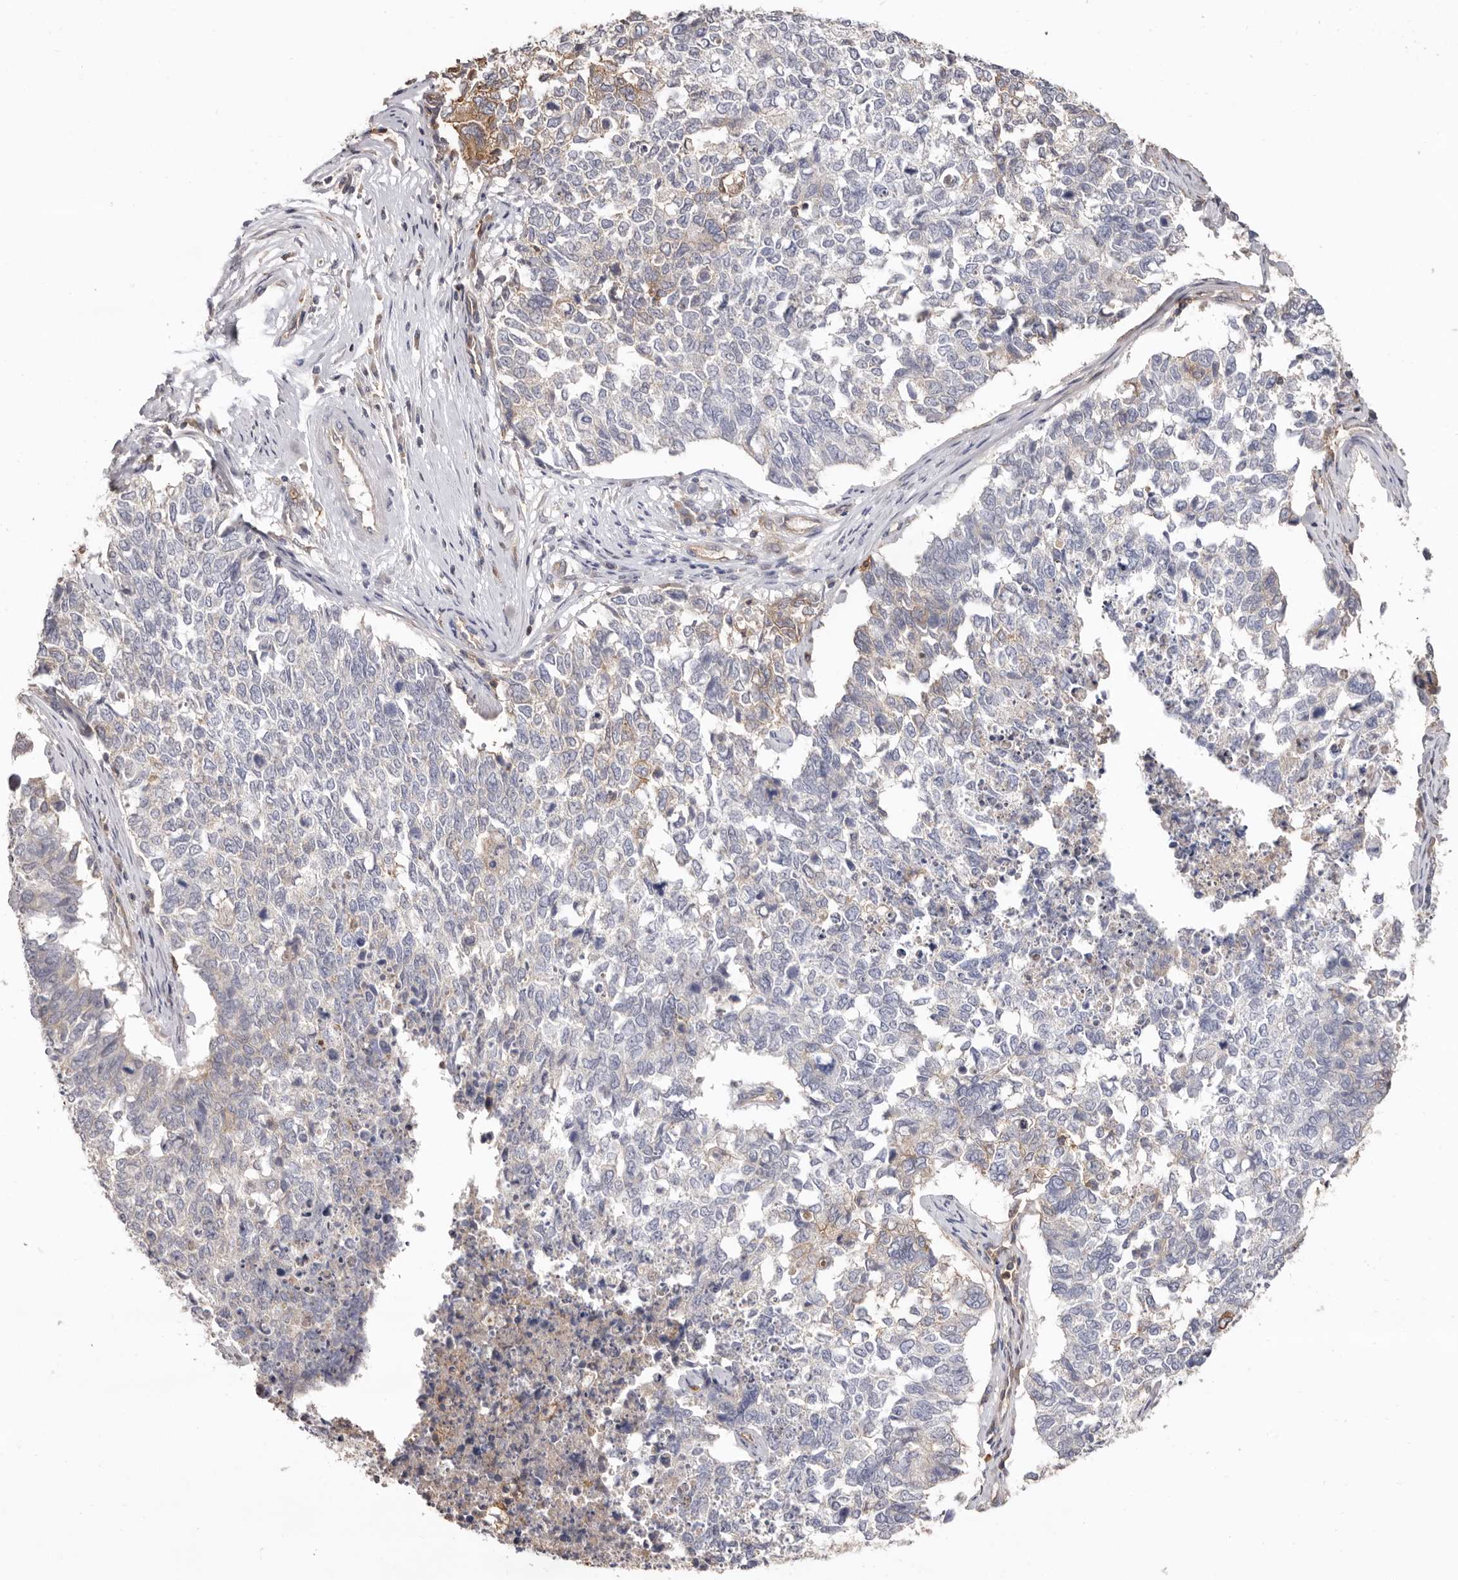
{"staining": {"intensity": "weak", "quantity": "<25%", "location": "cytoplasmic/membranous"}, "tissue": "cervical cancer", "cell_type": "Tumor cells", "image_type": "cancer", "snomed": [{"axis": "morphology", "description": "Squamous cell carcinoma, NOS"}, {"axis": "topography", "description": "Cervix"}], "caption": "The photomicrograph reveals no staining of tumor cells in cervical cancer (squamous cell carcinoma).", "gene": "MMACHC", "patient": {"sex": "female", "age": 63}}